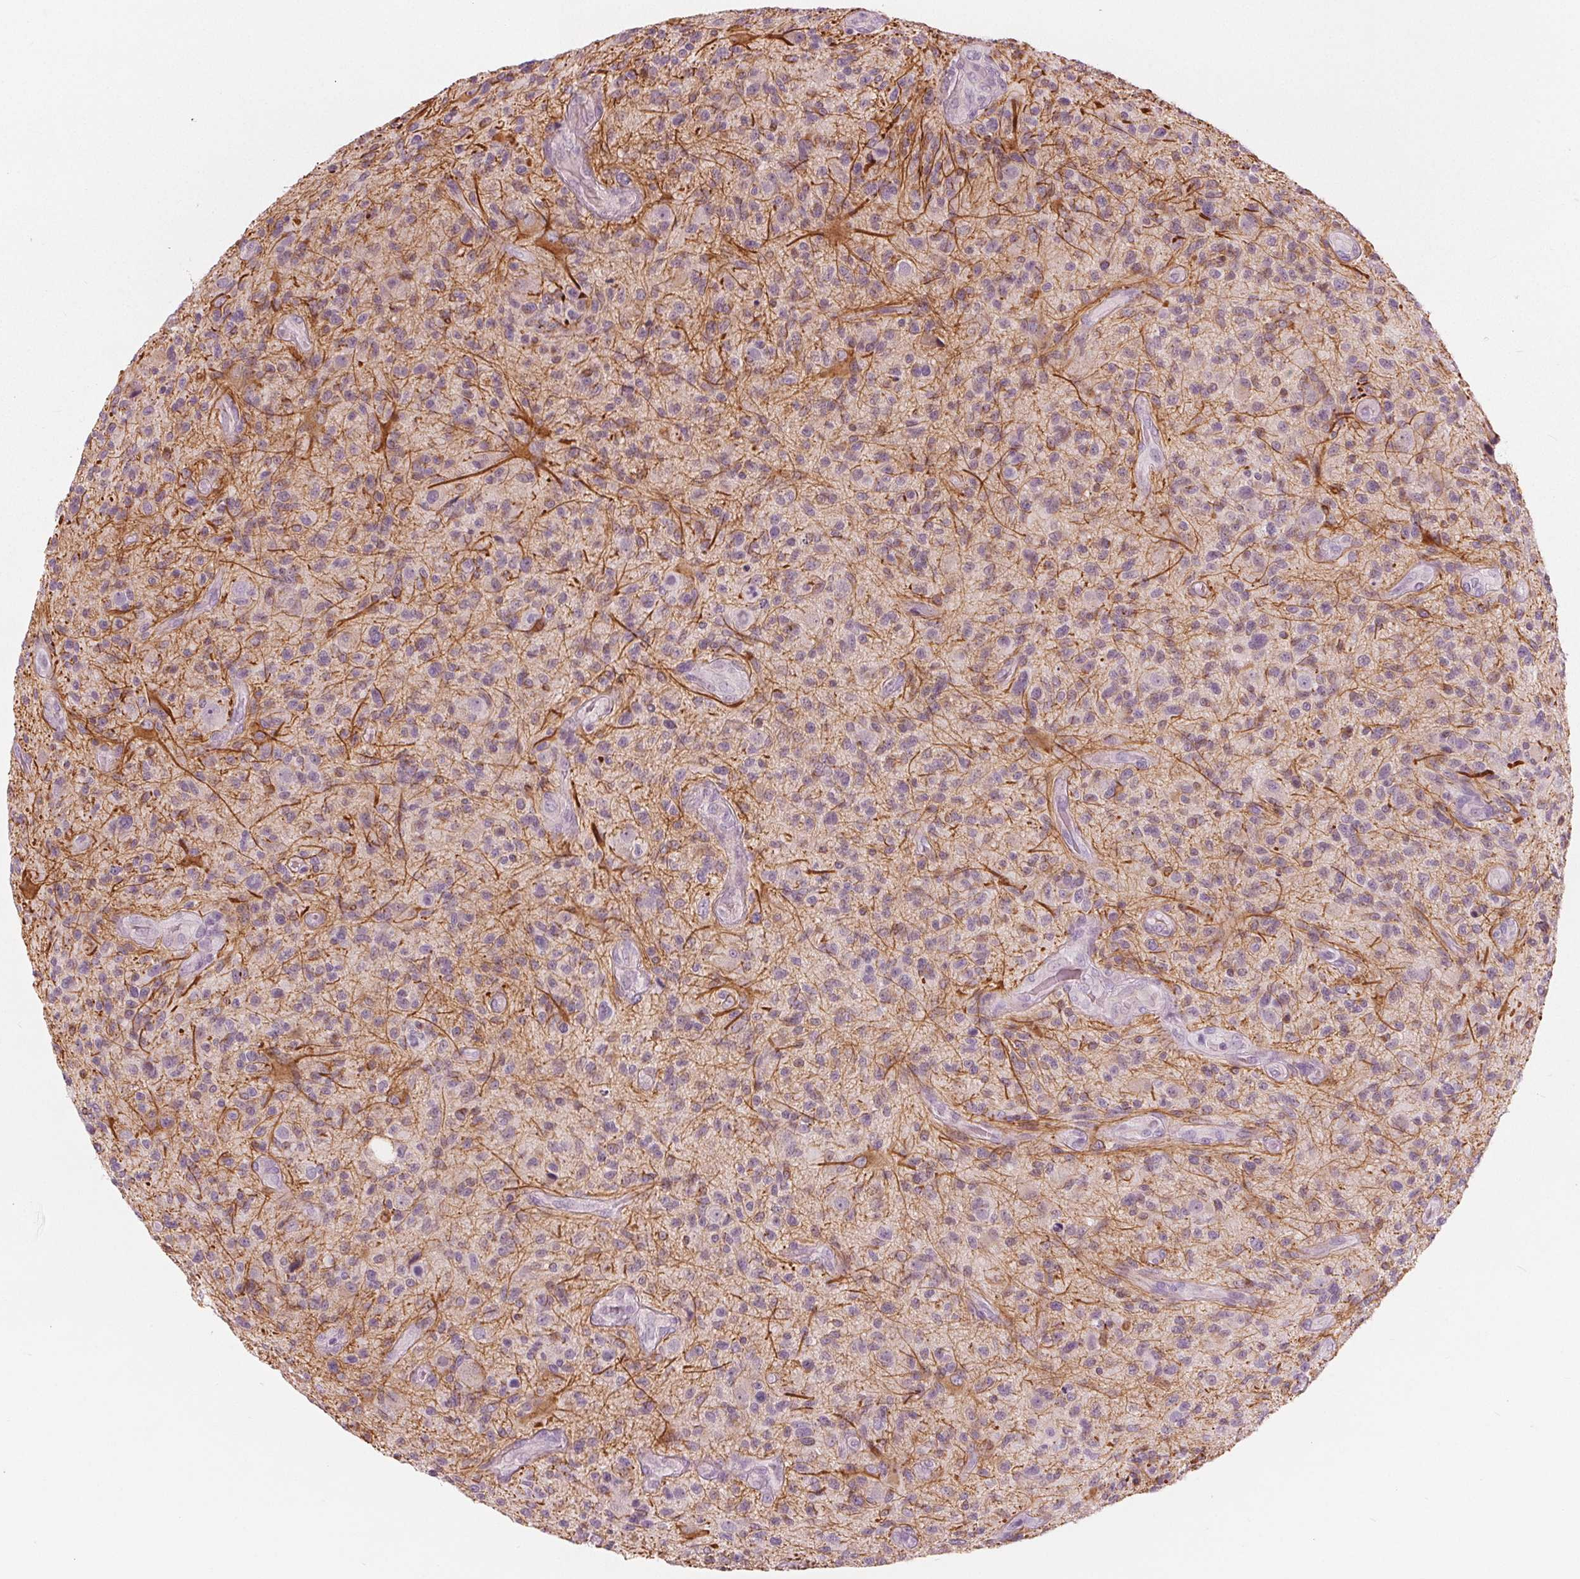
{"staining": {"intensity": "moderate", "quantity": "<25%", "location": "cytoplasmic/membranous"}, "tissue": "glioma", "cell_type": "Tumor cells", "image_type": "cancer", "snomed": [{"axis": "morphology", "description": "Glioma, malignant, High grade"}, {"axis": "topography", "description": "Brain"}], "caption": "Protein staining reveals moderate cytoplasmic/membranous staining in about <25% of tumor cells in malignant glioma (high-grade). The staining was performed using DAB (3,3'-diaminobenzidine), with brown indicating positive protein expression. Nuclei are stained blue with hematoxylin.", "gene": "BRSK1", "patient": {"sex": "male", "age": 47}}